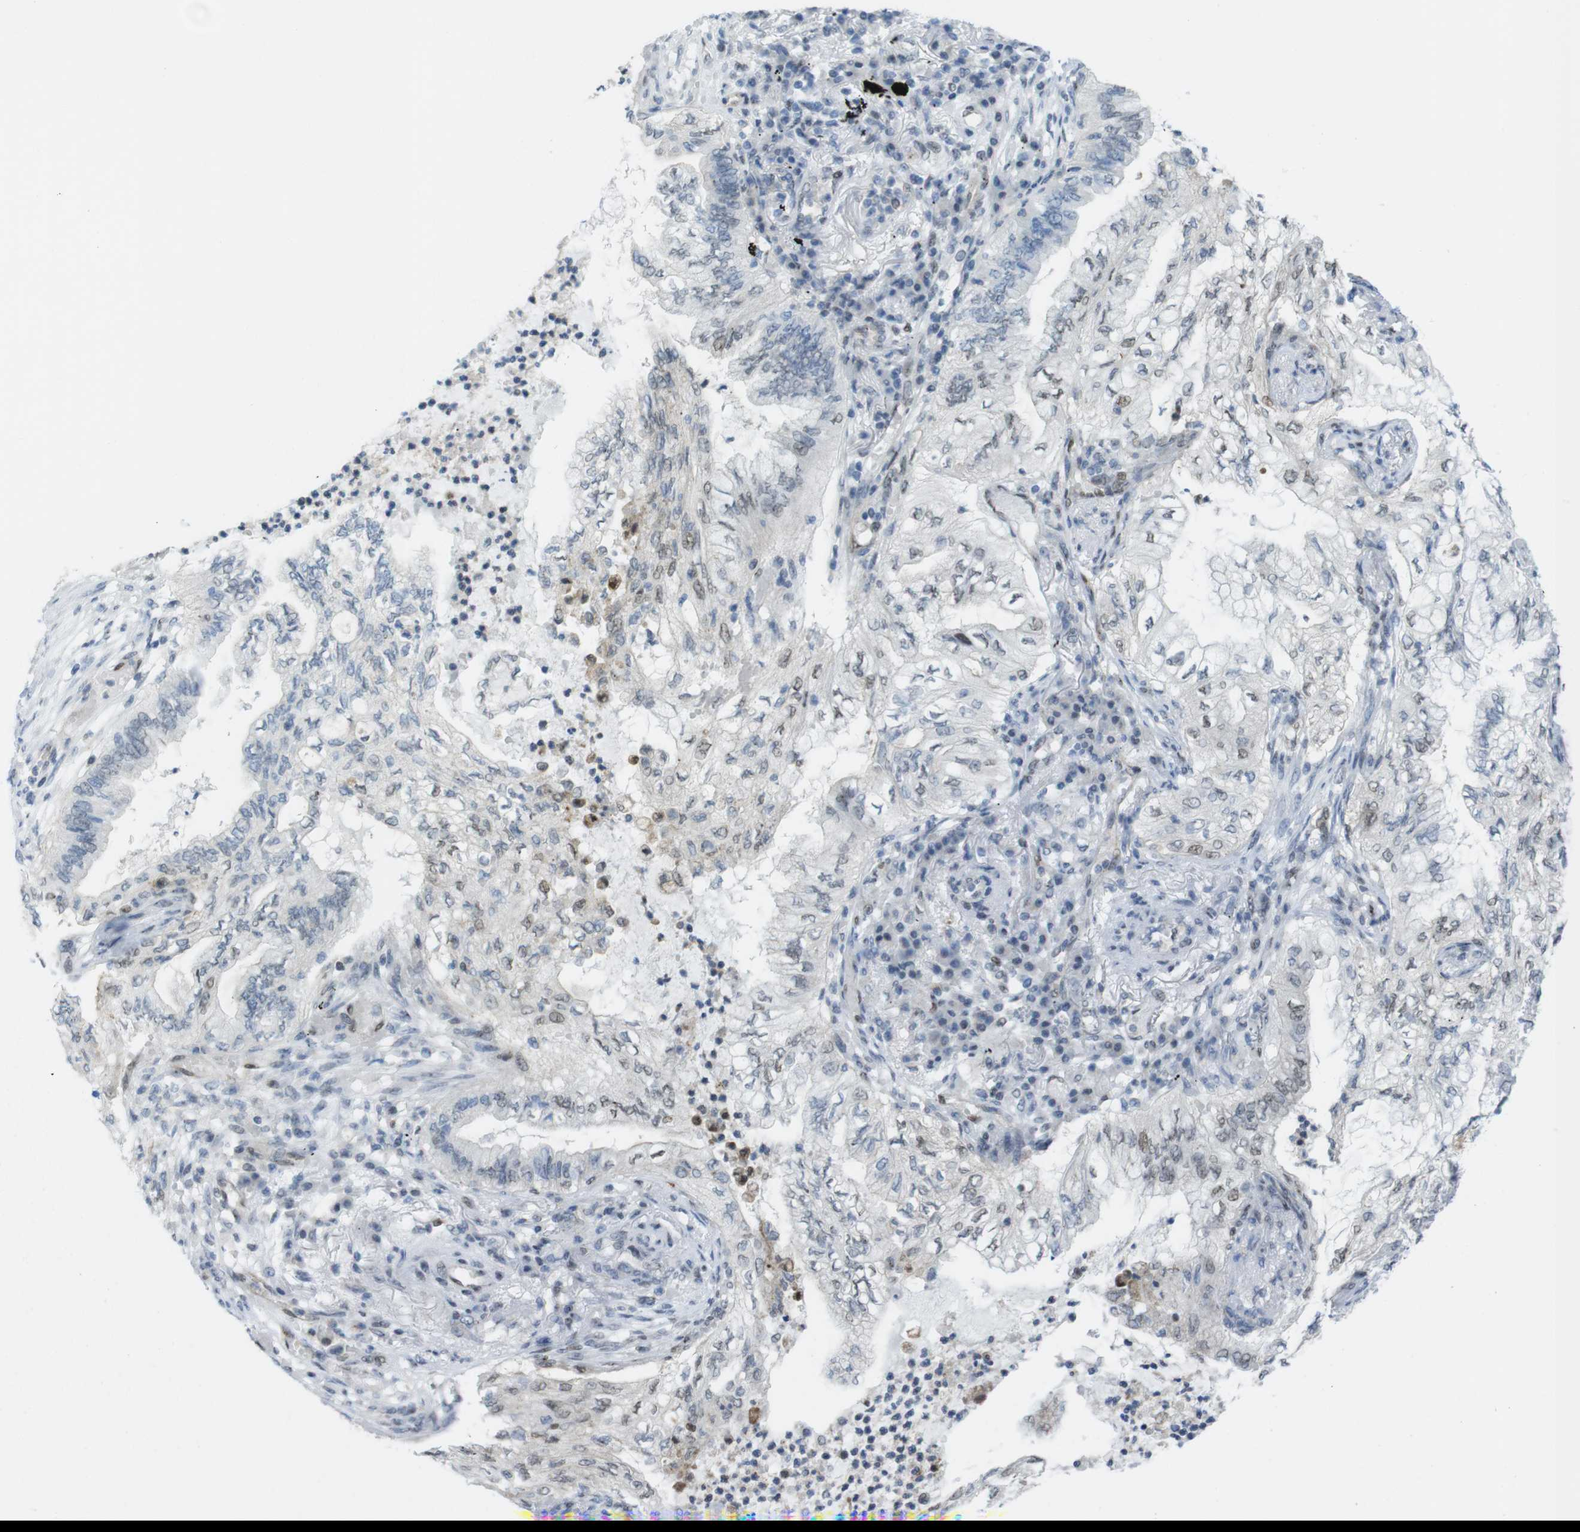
{"staining": {"intensity": "negative", "quantity": "none", "location": "none"}, "tissue": "lung cancer", "cell_type": "Tumor cells", "image_type": "cancer", "snomed": [{"axis": "morphology", "description": "Normal tissue, NOS"}, {"axis": "morphology", "description": "Adenocarcinoma, NOS"}, {"axis": "topography", "description": "Bronchus"}, {"axis": "topography", "description": "Lung"}], "caption": "A histopathology image of human lung cancer is negative for staining in tumor cells.", "gene": "UBB", "patient": {"sex": "female", "age": 70}}